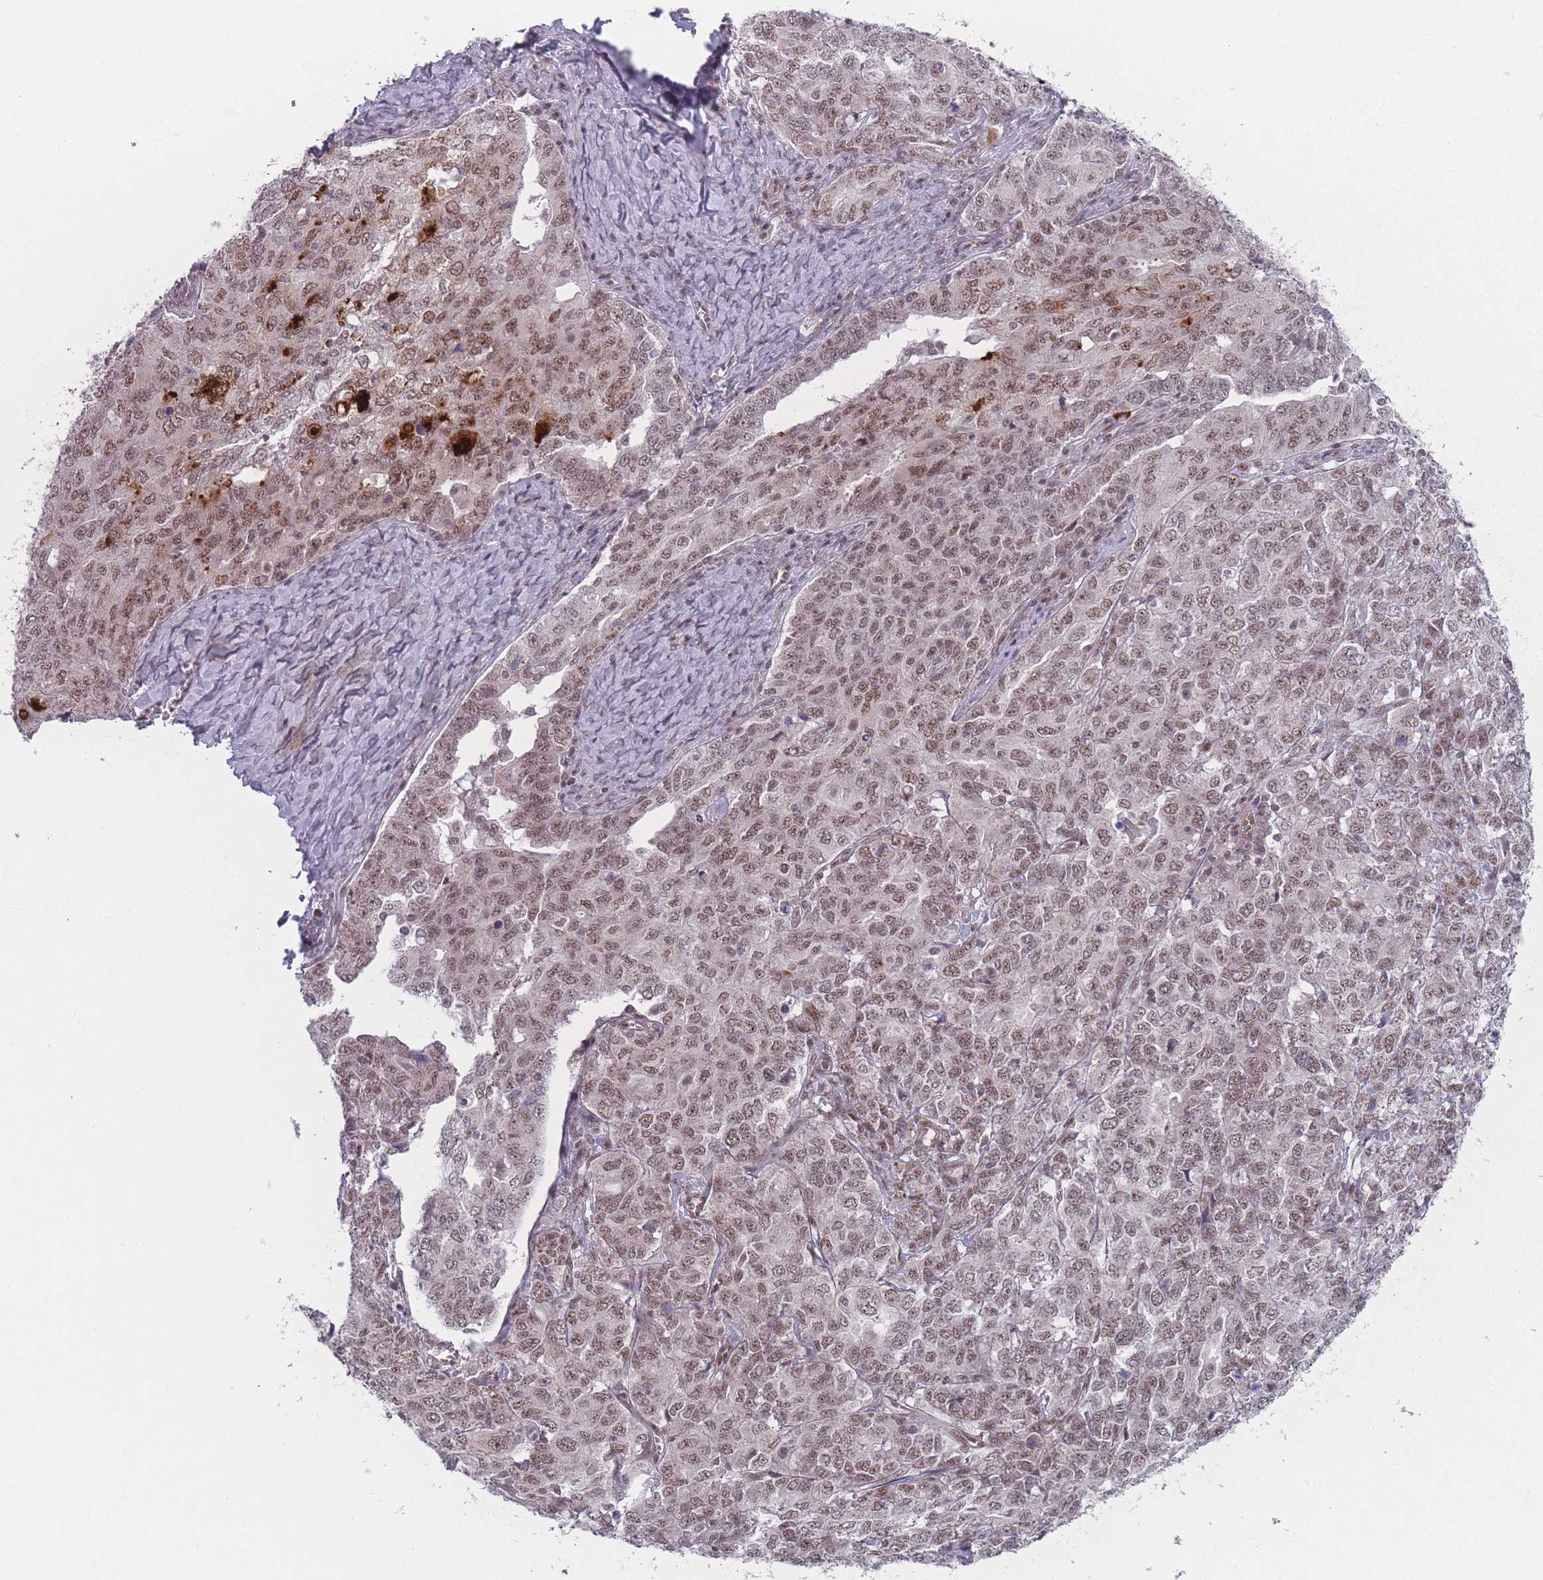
{"staining": {"intensity": "moderate", "quantity": ">75%", "location": "nuclear"}, "tissue": "ovarian cancer", "cell_type": "Tumor cells", "image_type": "cancer", "snomed": [{"axis": "morphology", "description": "Carcinoma, endometroid"}, {"axis": "topography", "description": "Ovary"}], "caption": "Tumor cells exhibit medium levels of moderate nuclear expression in approximately >75% of cells in endometroid carcinoma (ovarian).", "gene": "ZC3H14", "patient": {"sex": "female", "age": 62}}